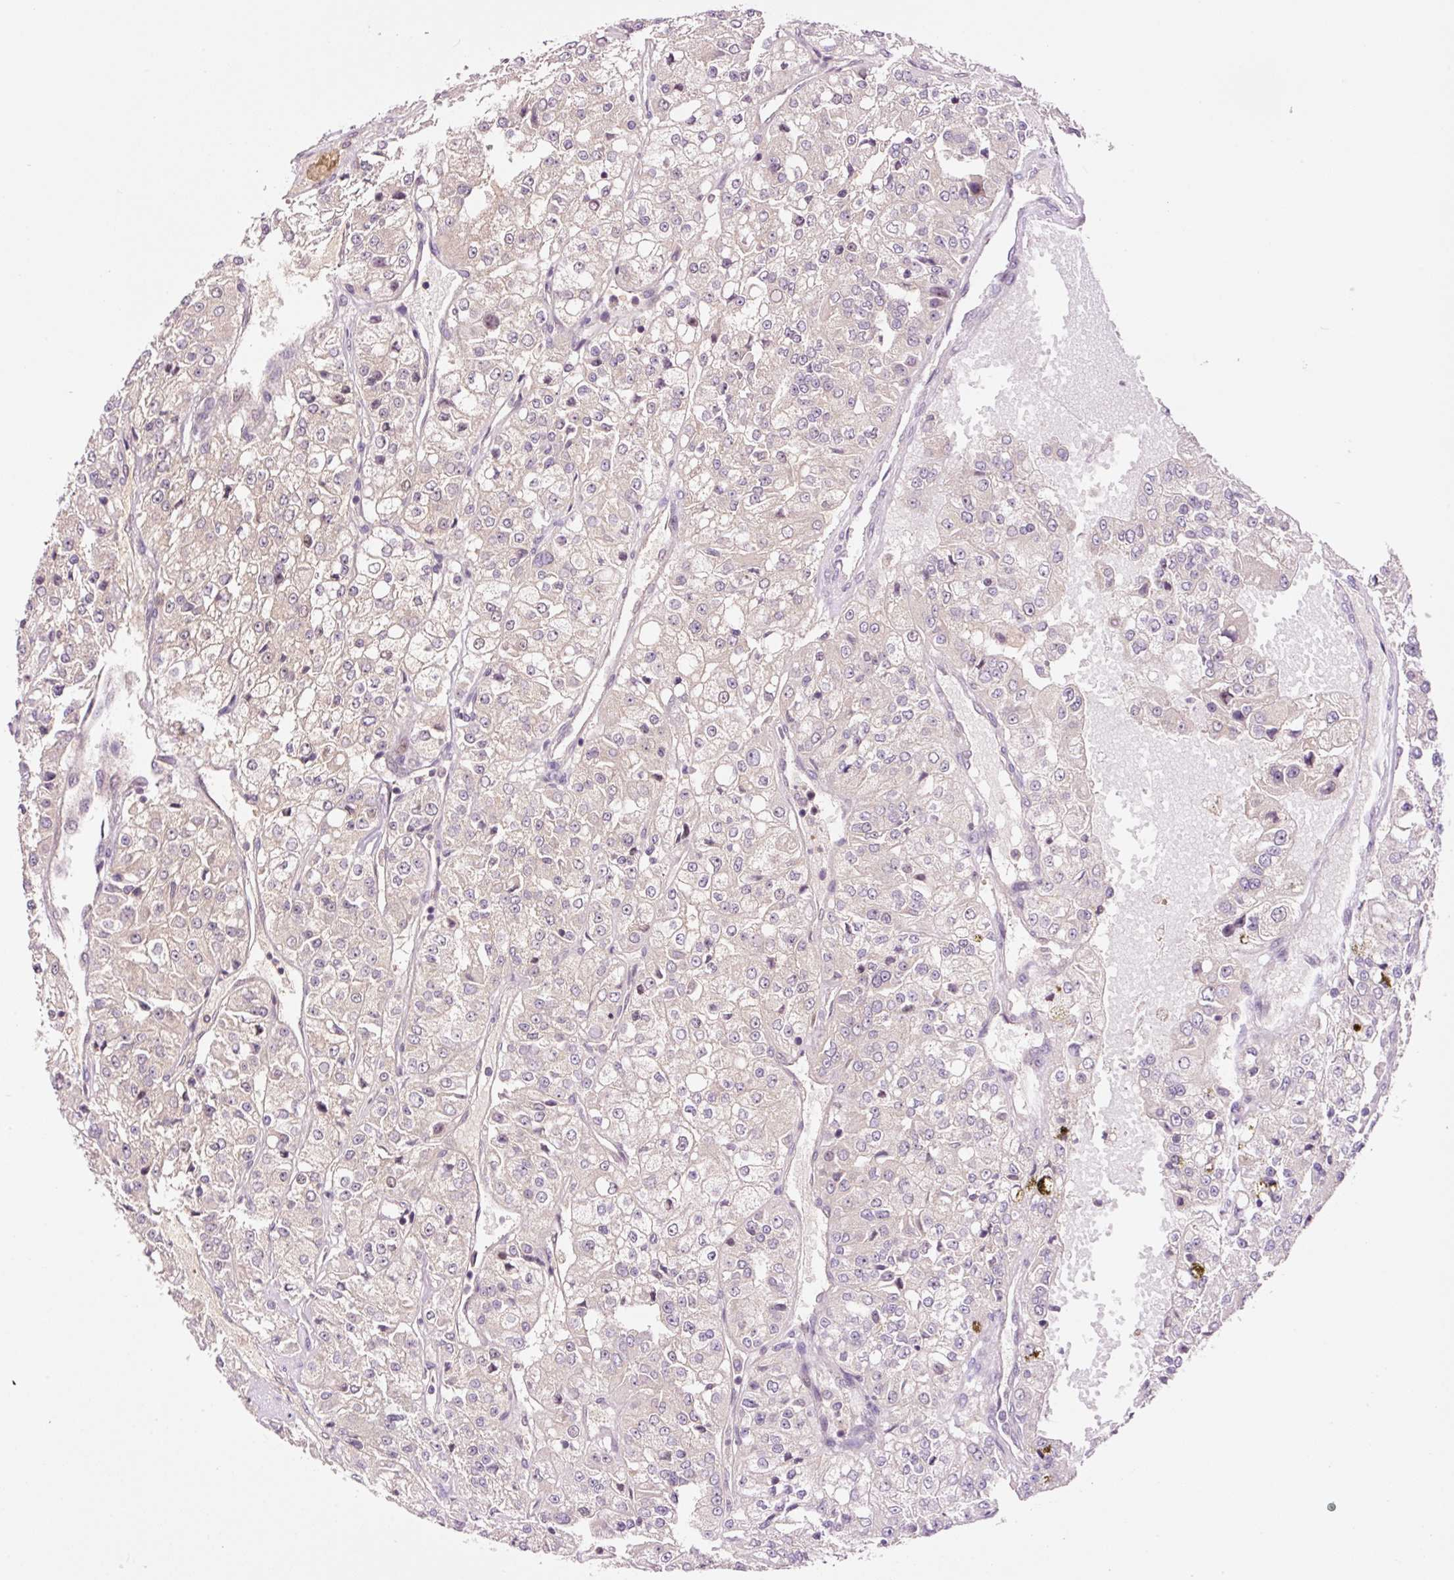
{"staining": {"intensity": "negative", "quantity": "none", "location": "none"}, "tissue": "renal cancer", "cell_type": "Tumor cells", "image_type": "cancer", "snomed": [{"axis": "morphology", "description": "Adenocarcinoma, NOS"}, {"axis": "topography", "description": "Kidney"}], "caption": "This histopathology image is of renal cancer (adenocarcinoma) stained with immunohistochemistry to label a protein in brown with the nuclei are counter-stained blue. There is no positivity in tumor cells.", "gene": "DPPA4", "patient": {"sex": "female", "age": 63}}